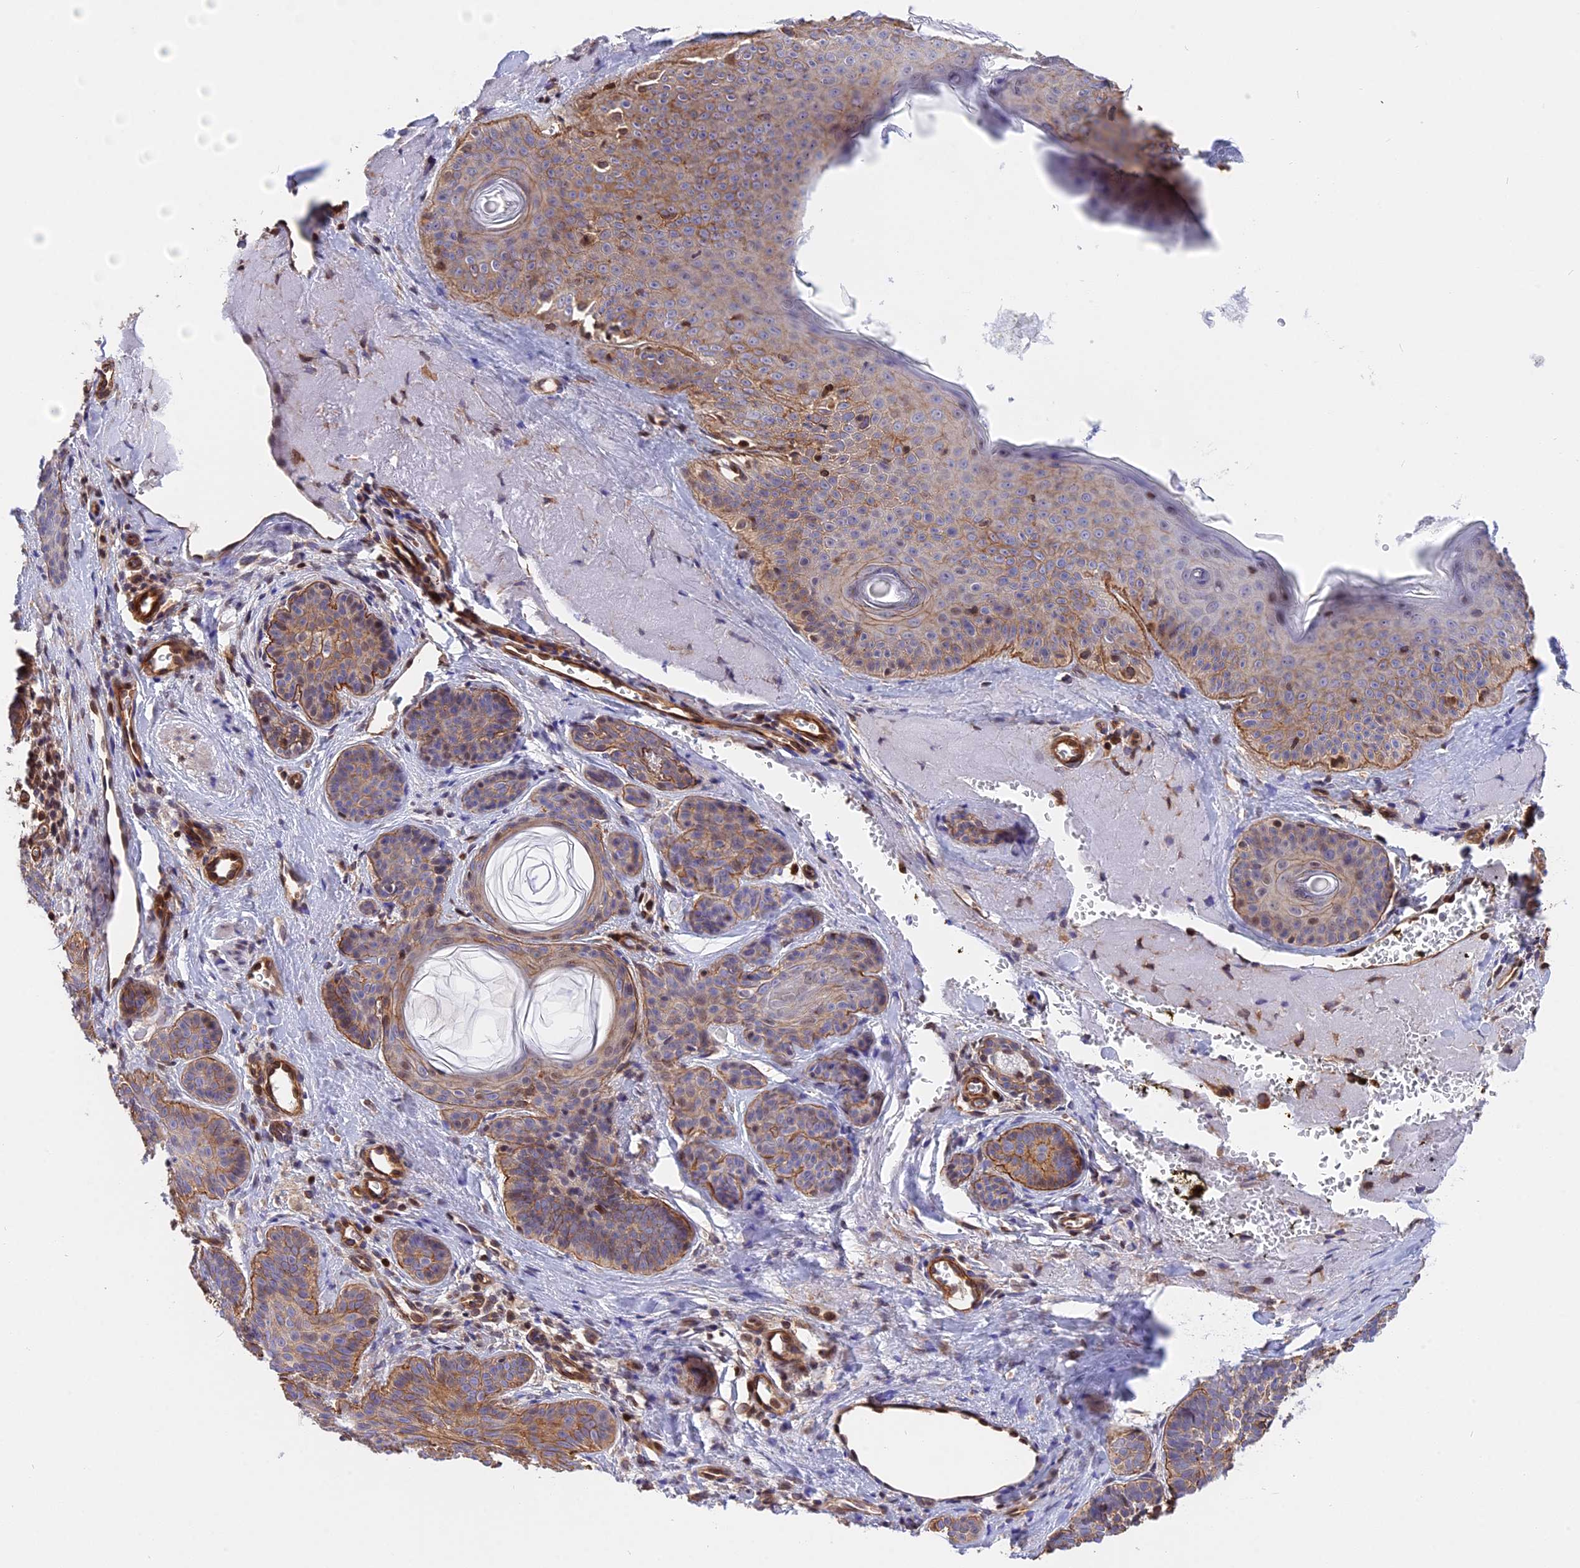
{"staining": {"intensity": "moderate", "quantity": "<25%", "location": "cytoplasmic/membranous"}, "tissue": "skin cancer", "cell_type": "Tumor cells", "image_type": "cancer", "snomed": [{"axis": "morphology", "description": "Basal cell carcinoma"}, {"axis": "topography", "description": "Skin"}], "caption": "Immunohistochemistry (IHC) (DAB) staining of human basal cell carcinoma (skin) exhibits moderate cytoplasmic/membranous protein positivity in about <25% of tumor cells.", "gene": "R3HDM4", "patient": {"sex": "male", "age": 85}}